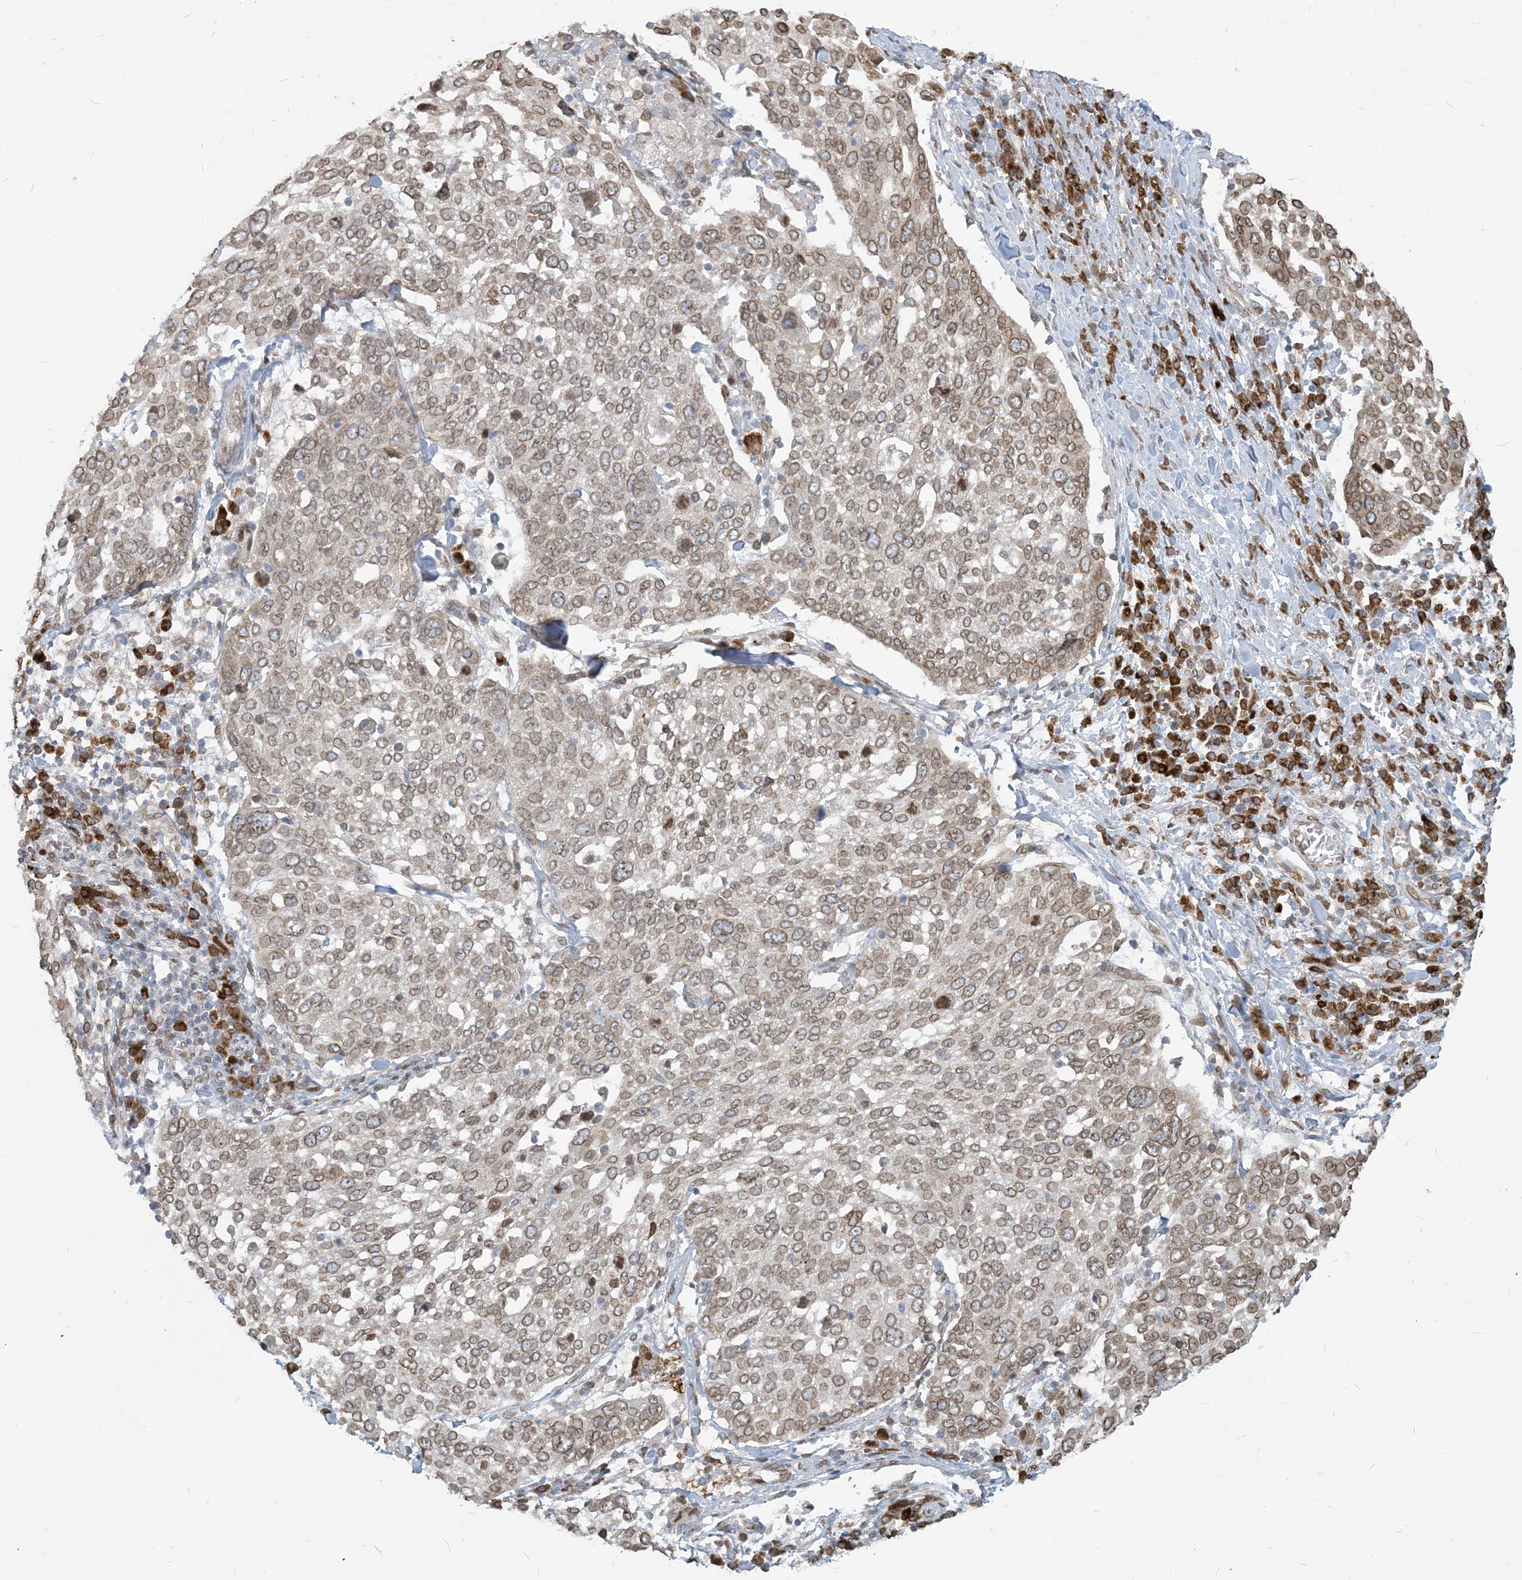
{"staining": {"intensity": "moderate", "quantity": ">75%", "location": "cytoplasmic/membranous,nuclear"}, "tissue": "lung cancer", "cell_type": "Tumor cells", "image_type": "cancer", "snomed": [{"axis": "morphology", "description": "Squamous cell carcinoma, NOS"}, {"axis": "topography", "description": "Lung"}], "caption": "Protein analysis of squamous cell carcinoma (lung) tissue displays moderate cytoplasmic/membranous and nuclear expression in about >75% of tumor cells.", "gene": "WWP1", "patient": {"sex": "male", "age": 65}}